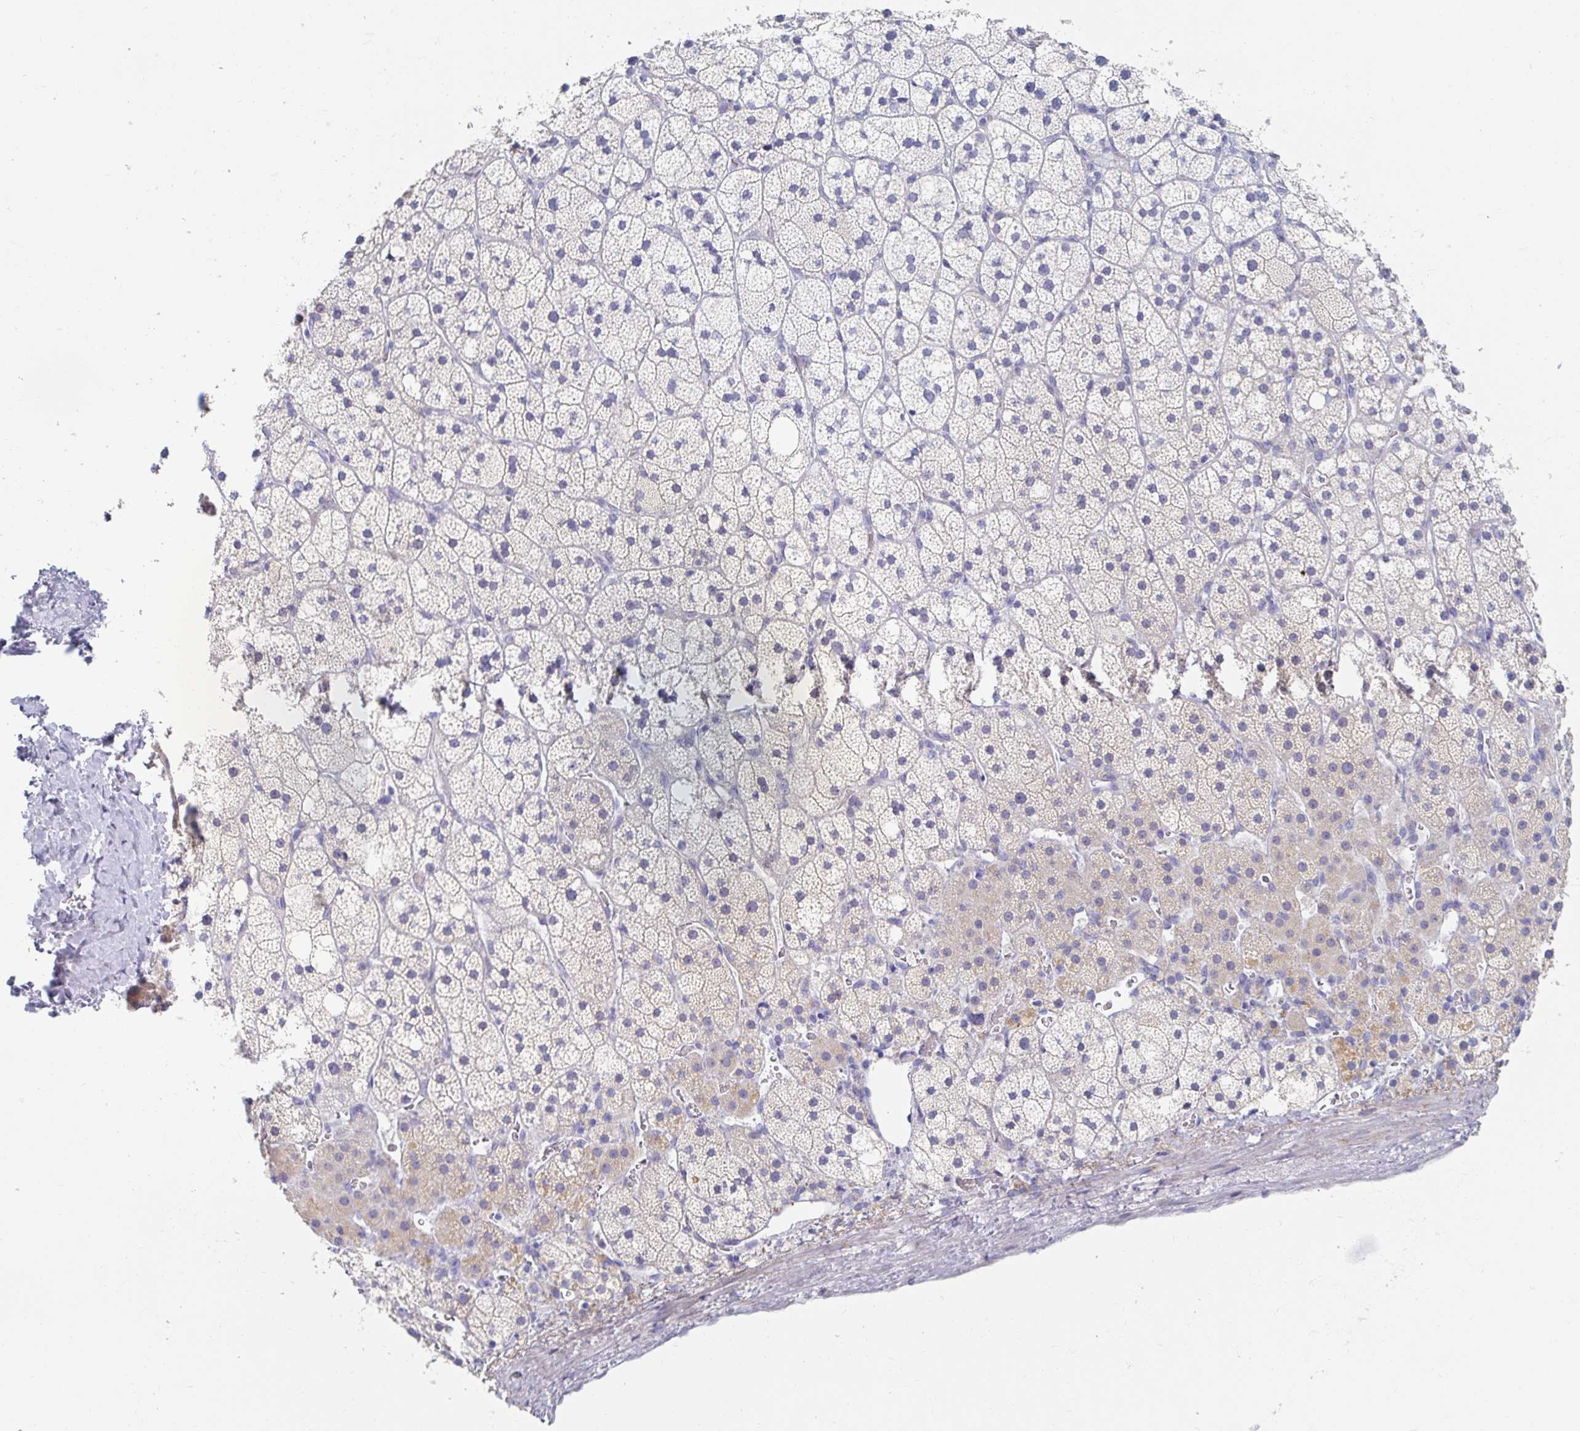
{"staining": {"intensity": "negative", "quantity": "none", "location": "none"}, "tissue": "adrenal gland", "cell_type": "Glandular cells", "image_type": "normal", "snomed": [{"axis": "morphology", "description": "Normal tissue, NOS"}, {"axis": "topography", "description": "Adrenal gland"}], "caption": "IHC of benign human adrenal gland displays no positivity in glandular cells.", "gene": "MYLK2", "patient": {"sex": "male", "age": 53}}